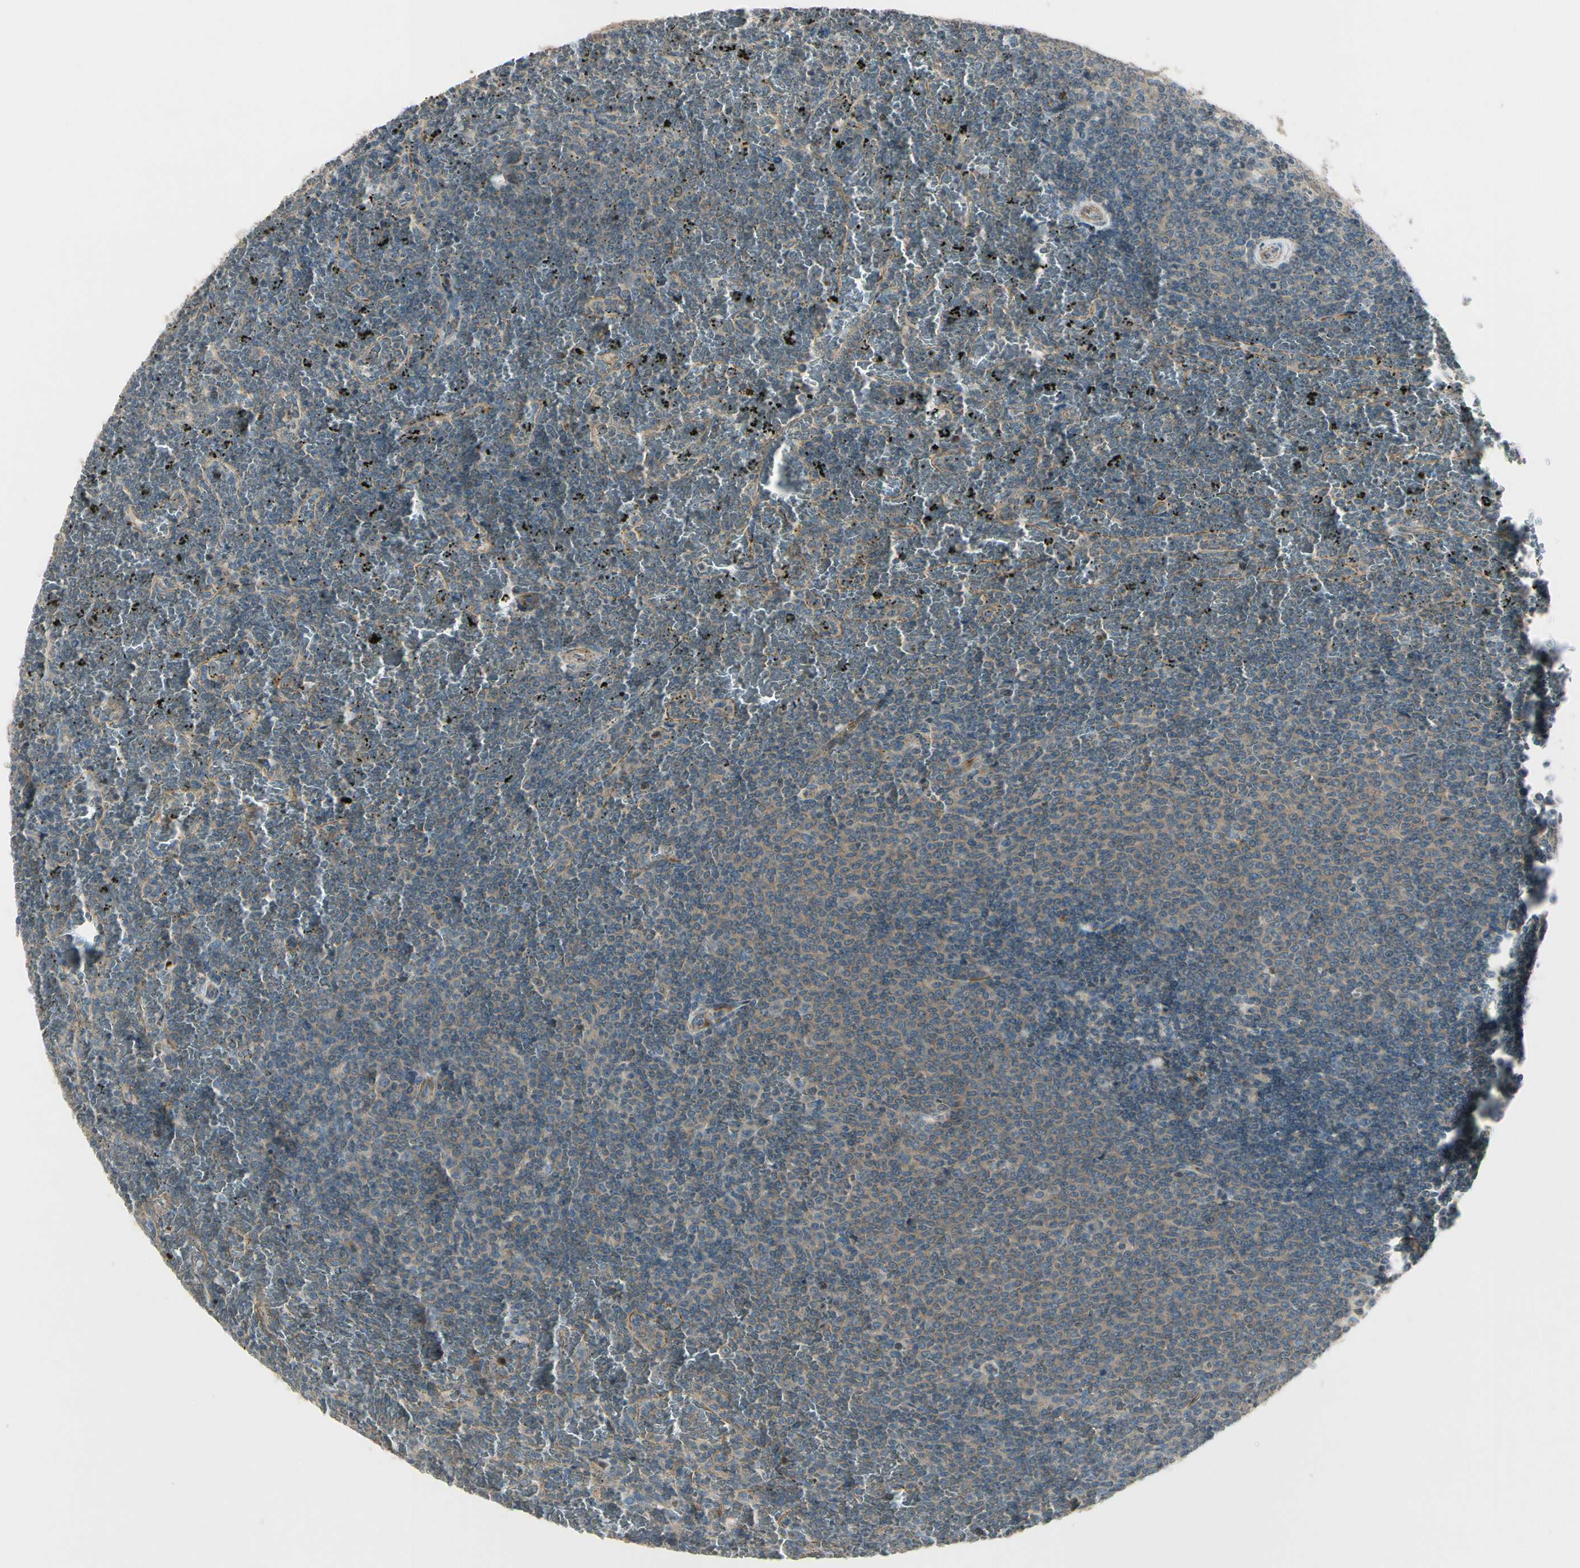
{"staining": {"intensity": "weak", "quantity": ">75%", "location": "cytoplasmic/membranous"}, "tissue": "lymphoma", "cell_type": "Tumor cells", "image_type": "cancer", "snomed": [{"axis": "morphology", "description": "Malignant lymphoma, non-Hodgkin's type, Low grade"}, {"axis": "topography", "description": "Spleen"}], "caption": "A brown stain shows weak cytoplasmic/membranous positivity of a protein in human low-grade malignant lymphoma, non-Hodgkin's type tumor cells.", "gene": "PPP3CB", "patient": {"sex": "female", "age": 77}}